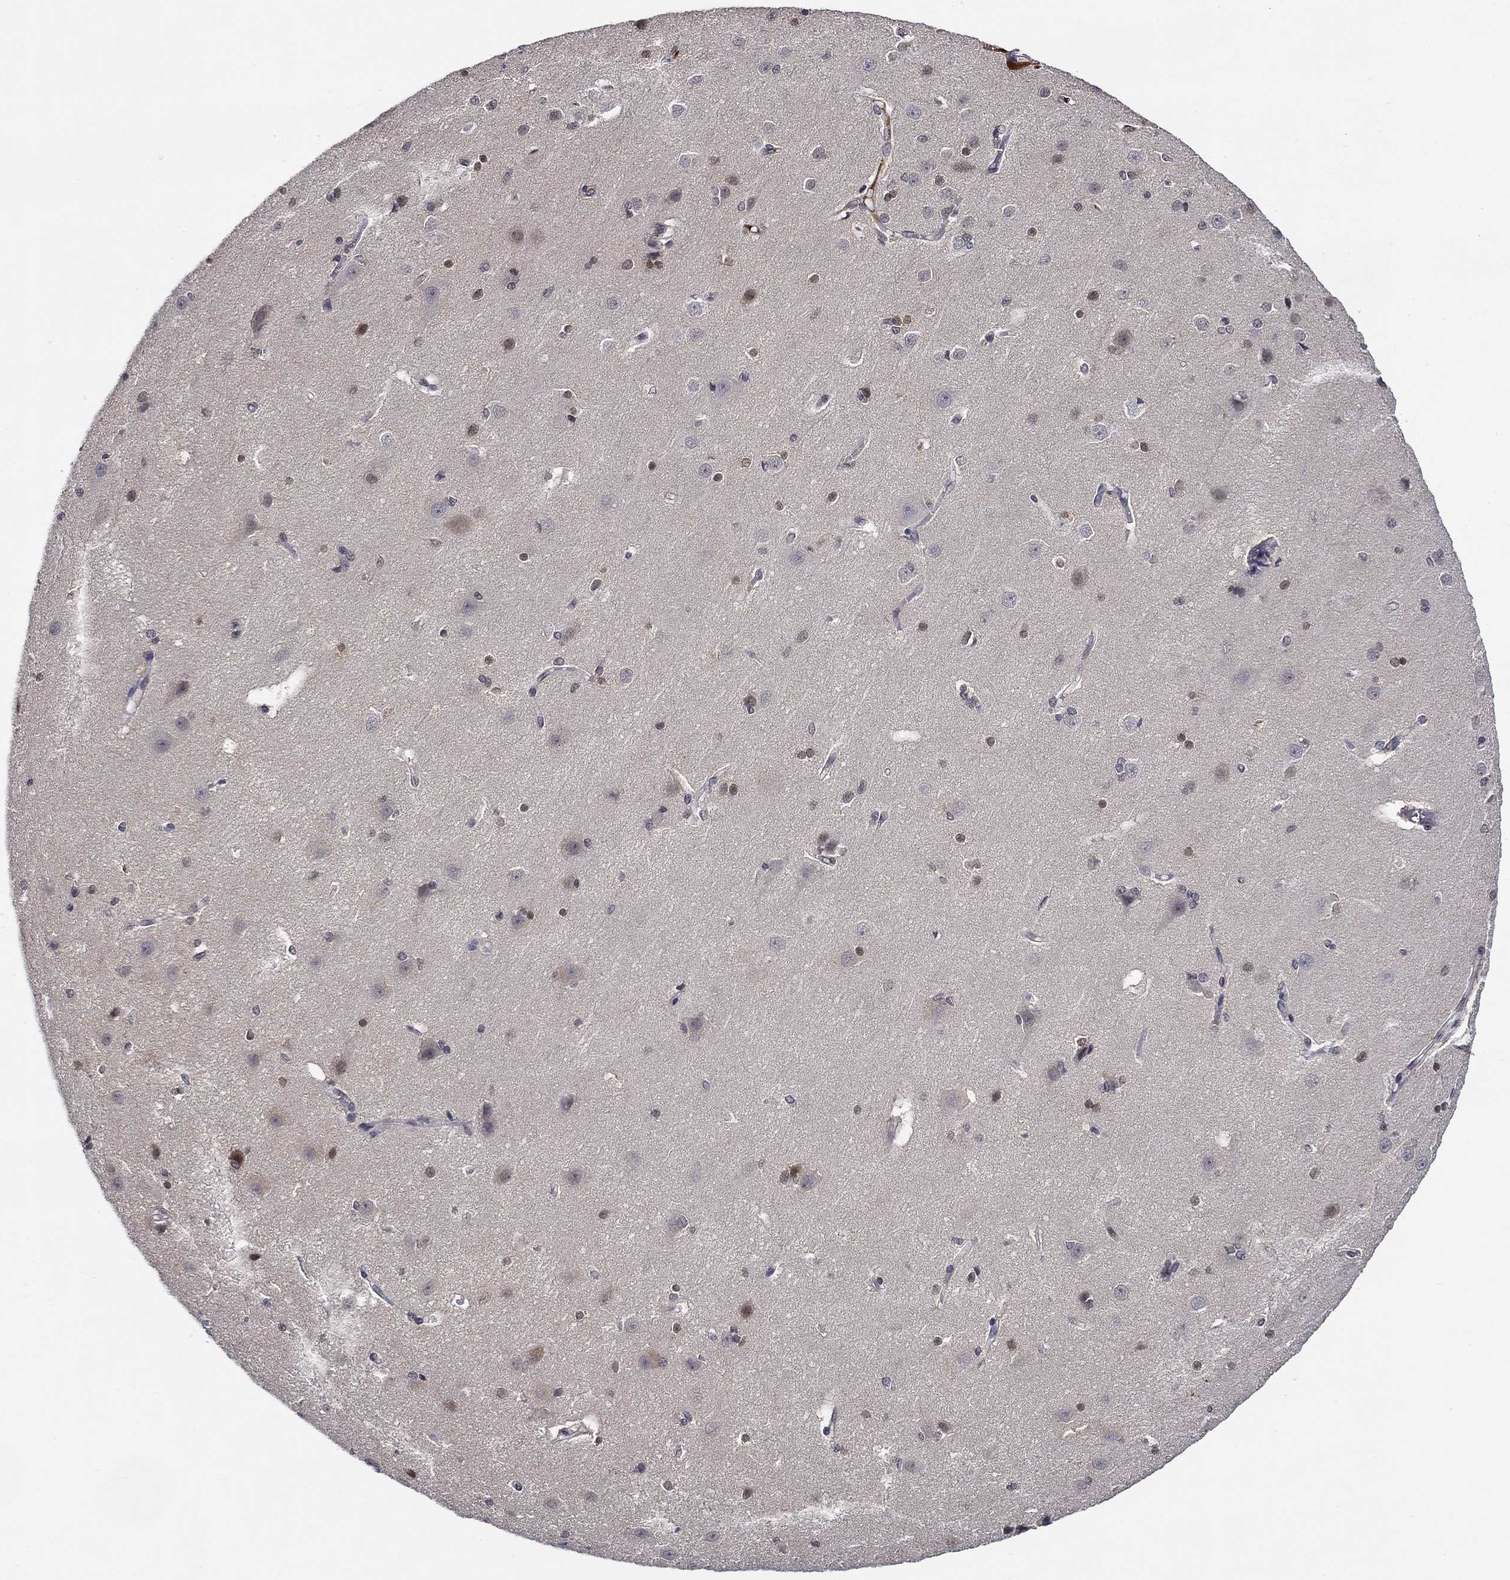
{"staining": {"intensity": "negative", "quantity": "none", "location": "none"}, "tissue": "cerebral cortex", "cell_type": "Endothelial cells", "image_type": "normal", "snomed": [{"axis": "morphology", "description": "Normal tissue, NOS"}, {"axis": "topography", "description": "Cerebral cortex"}], "caption": "This is a micrograph of immunohistochemistry staining of benign cerebral cortex, which shows no expression in endothelial cells.", "gene": "DDTL", "patient": {"sex": "male", "age": 37}}